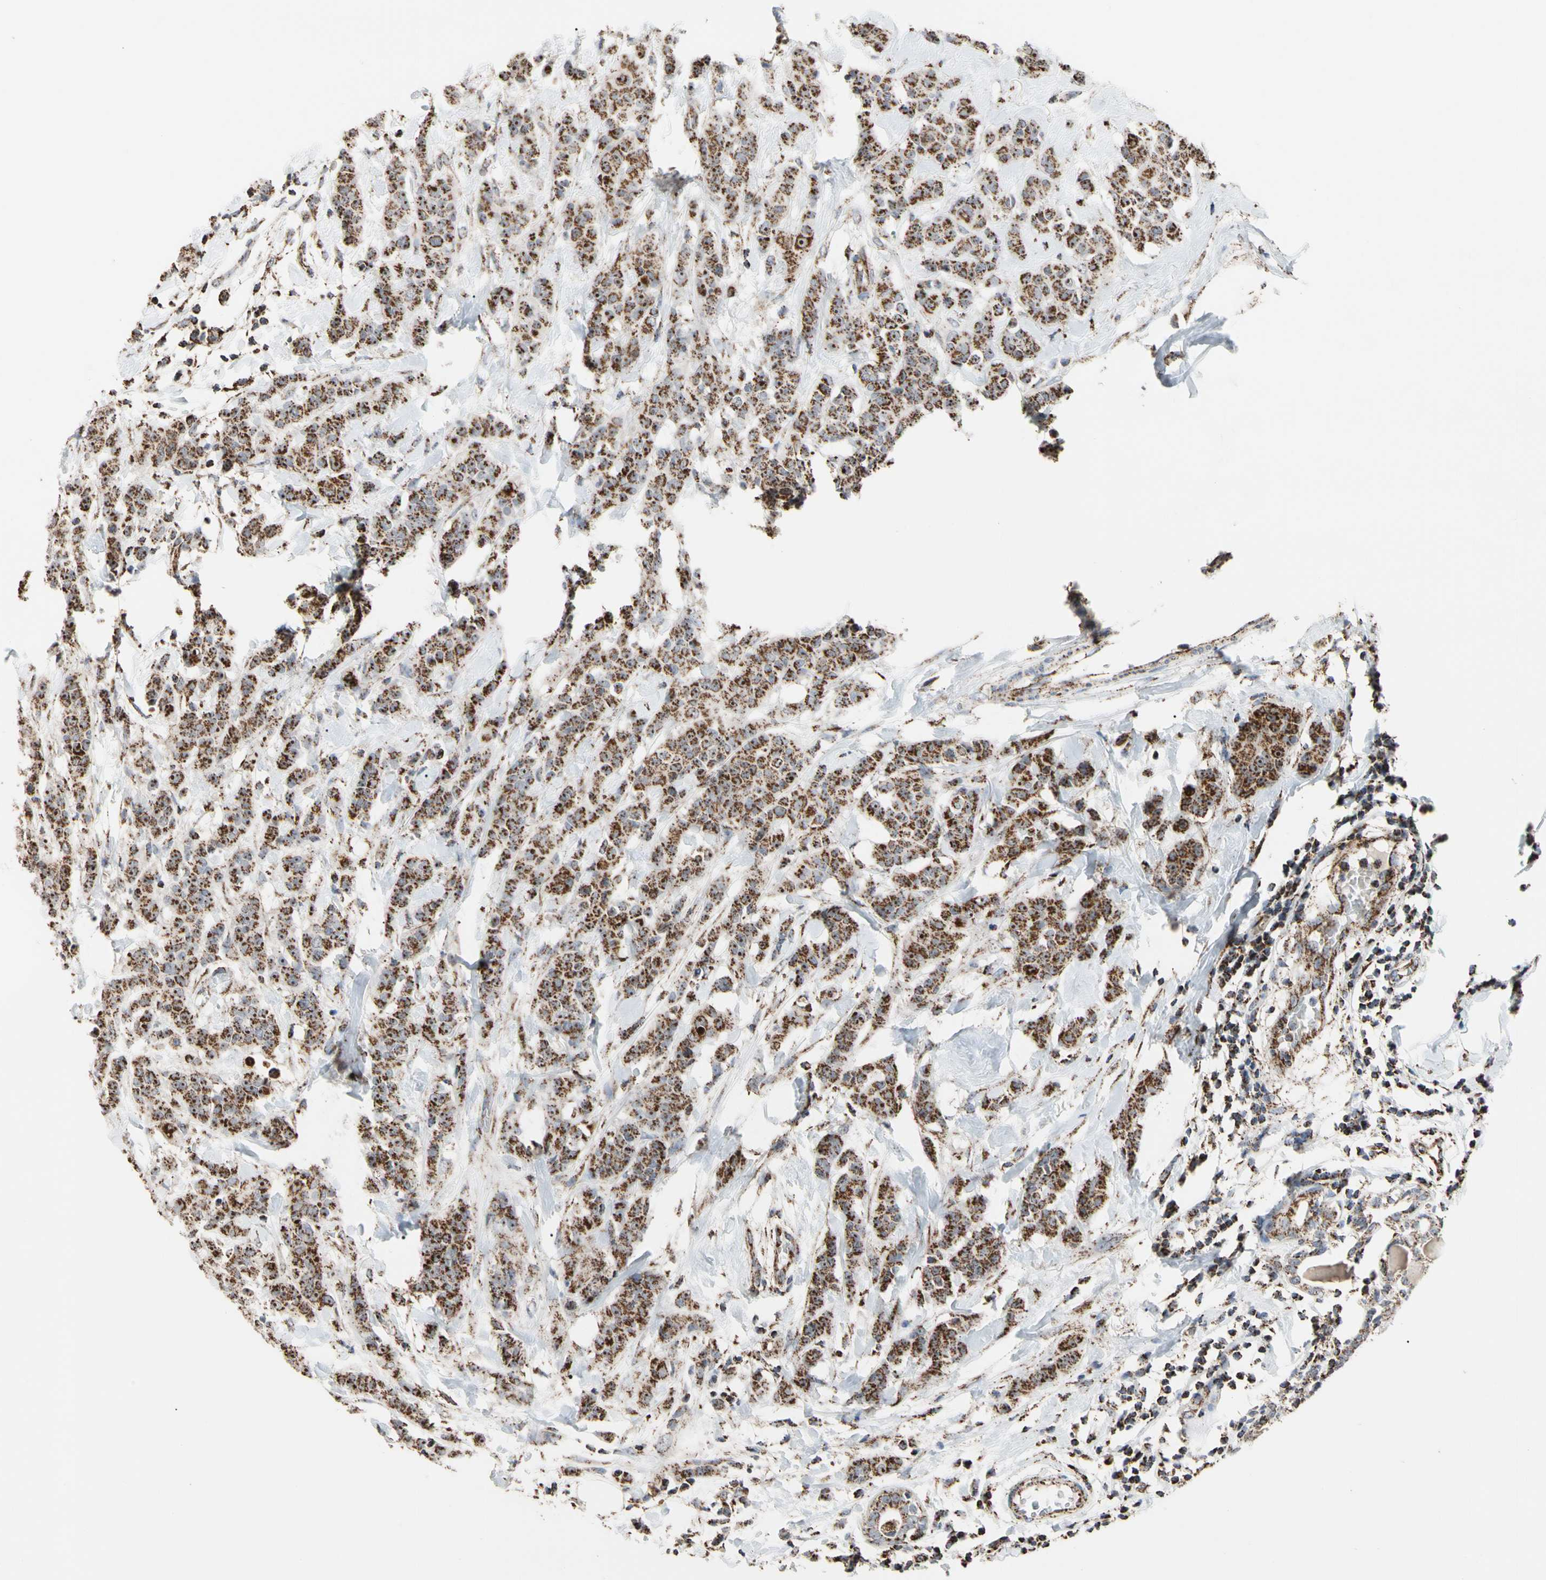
{"staining": {"intensity": "strong", "quantity": ">75%", "location": "cytoplasmic/membranous"}, "tissue": "breast cancer", "cell_type": "Tumor cells", "image_type": "cancer", "snomed": [{"axis": "morphology", "description": "Normal tissue, NOS"}, {"axis": "morphology", "description": "Duct carcinoma"}, {"axis": "topography", "description": "Breast"}], "caption": "Breast cancer stained with IHC shows strong cytoplasmic/membranous expression in about >75% of tumor cells.", "gene": "FAM110B", "patient": {"sex": "female", "age": 40}}